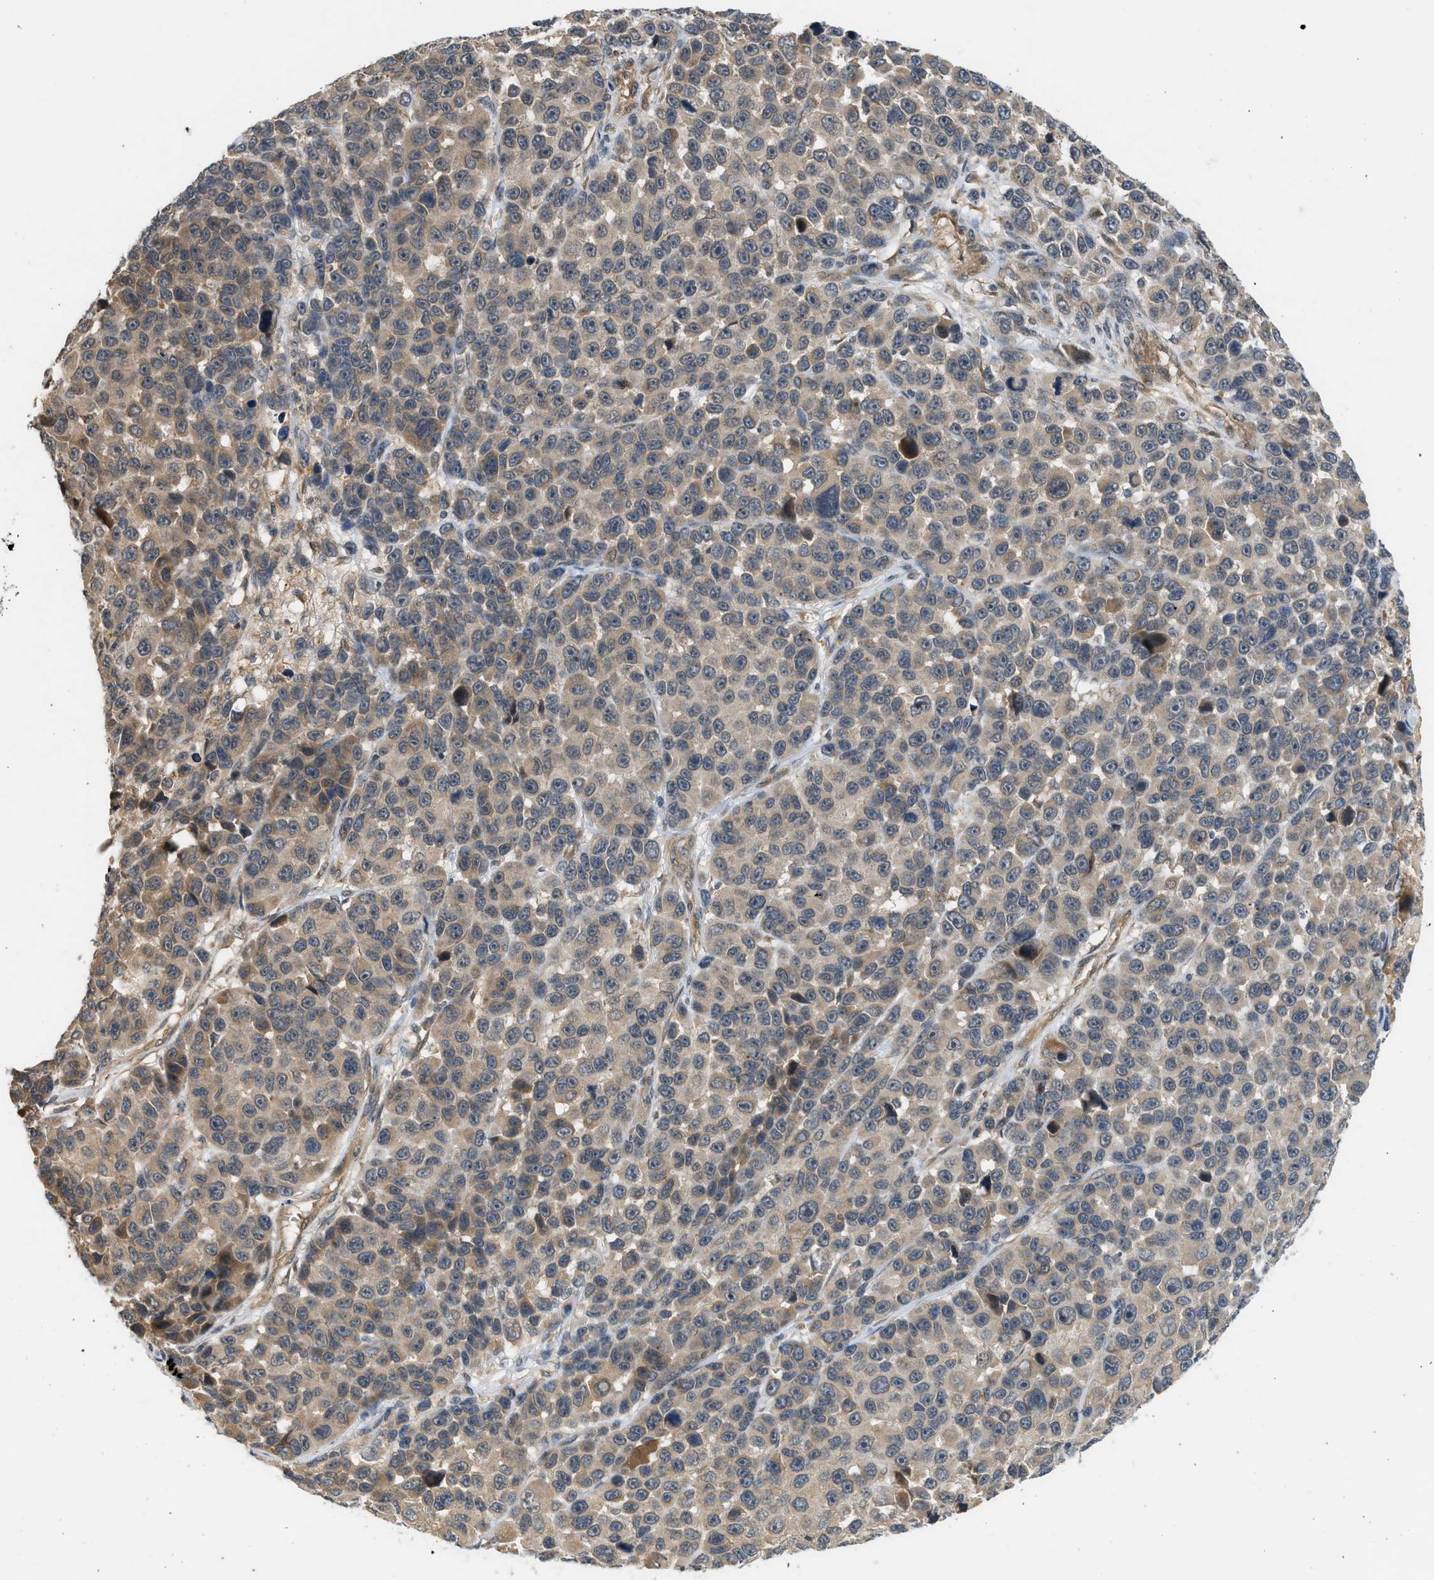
{"staining": {"intensity": "weak", "quantity": "25%-75%", "location": "cytoplasmic/membranous"}, "tissue": "melanoma", "cell_type": "Tumor cells", "image_type": "cancer", "snomed": [{"axis": "morphology", "description": "Malignant melanoma, NOS"}, {"axis": "topography", "description": "Skin"}], "caption": "Tumor cells display weak cytoplasmic/membranous staining in about 25%-75% of cells in melanoma. (Brightfield microscopy of DAB IHC at high magnification).", "gene": "ADCY8", "patient": {"sex": "male", "age": 53}}